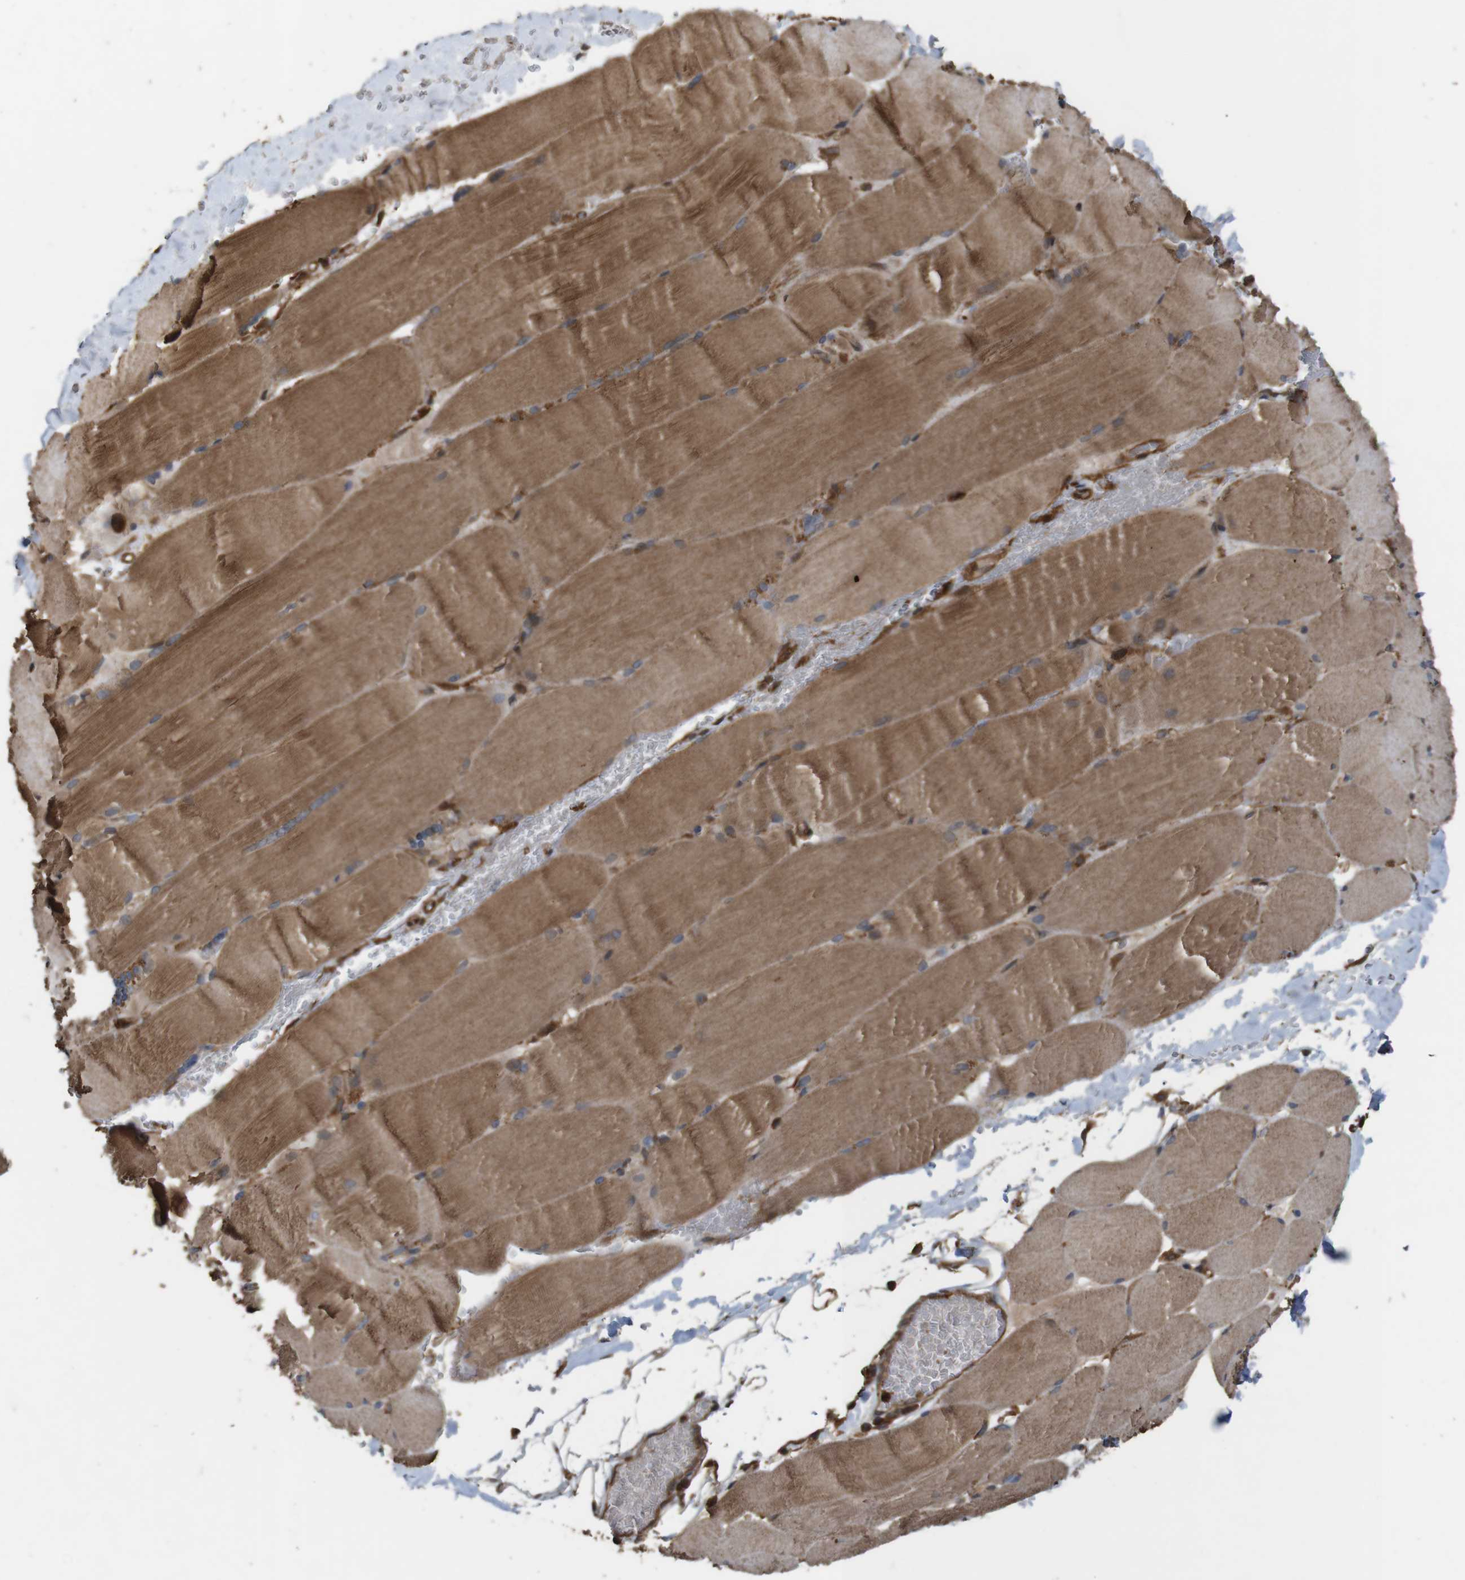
{"staining": {"intensity": "moderate", "quantity": ">75%", "location": "cytoplasmic/membranous"}, "tissue": "skeletal muscle", "cell_type": "Myocytes", "image_type": "normal", "snomed": [{"axis": "morphology", "description": "Normal tissue, NOS"}, {"axis": "topography", "description": "Skin"}, {"axis": "topography", "description": "Skeletal muscle"}], "caption": "A medium amount of moderate cytoplasmic/membranous staining is present in approximately >75% of myocytes in unremarkable skeletal muscle.", "gene": "BAG4", "patient": {"sex": "male", "age": 83}}